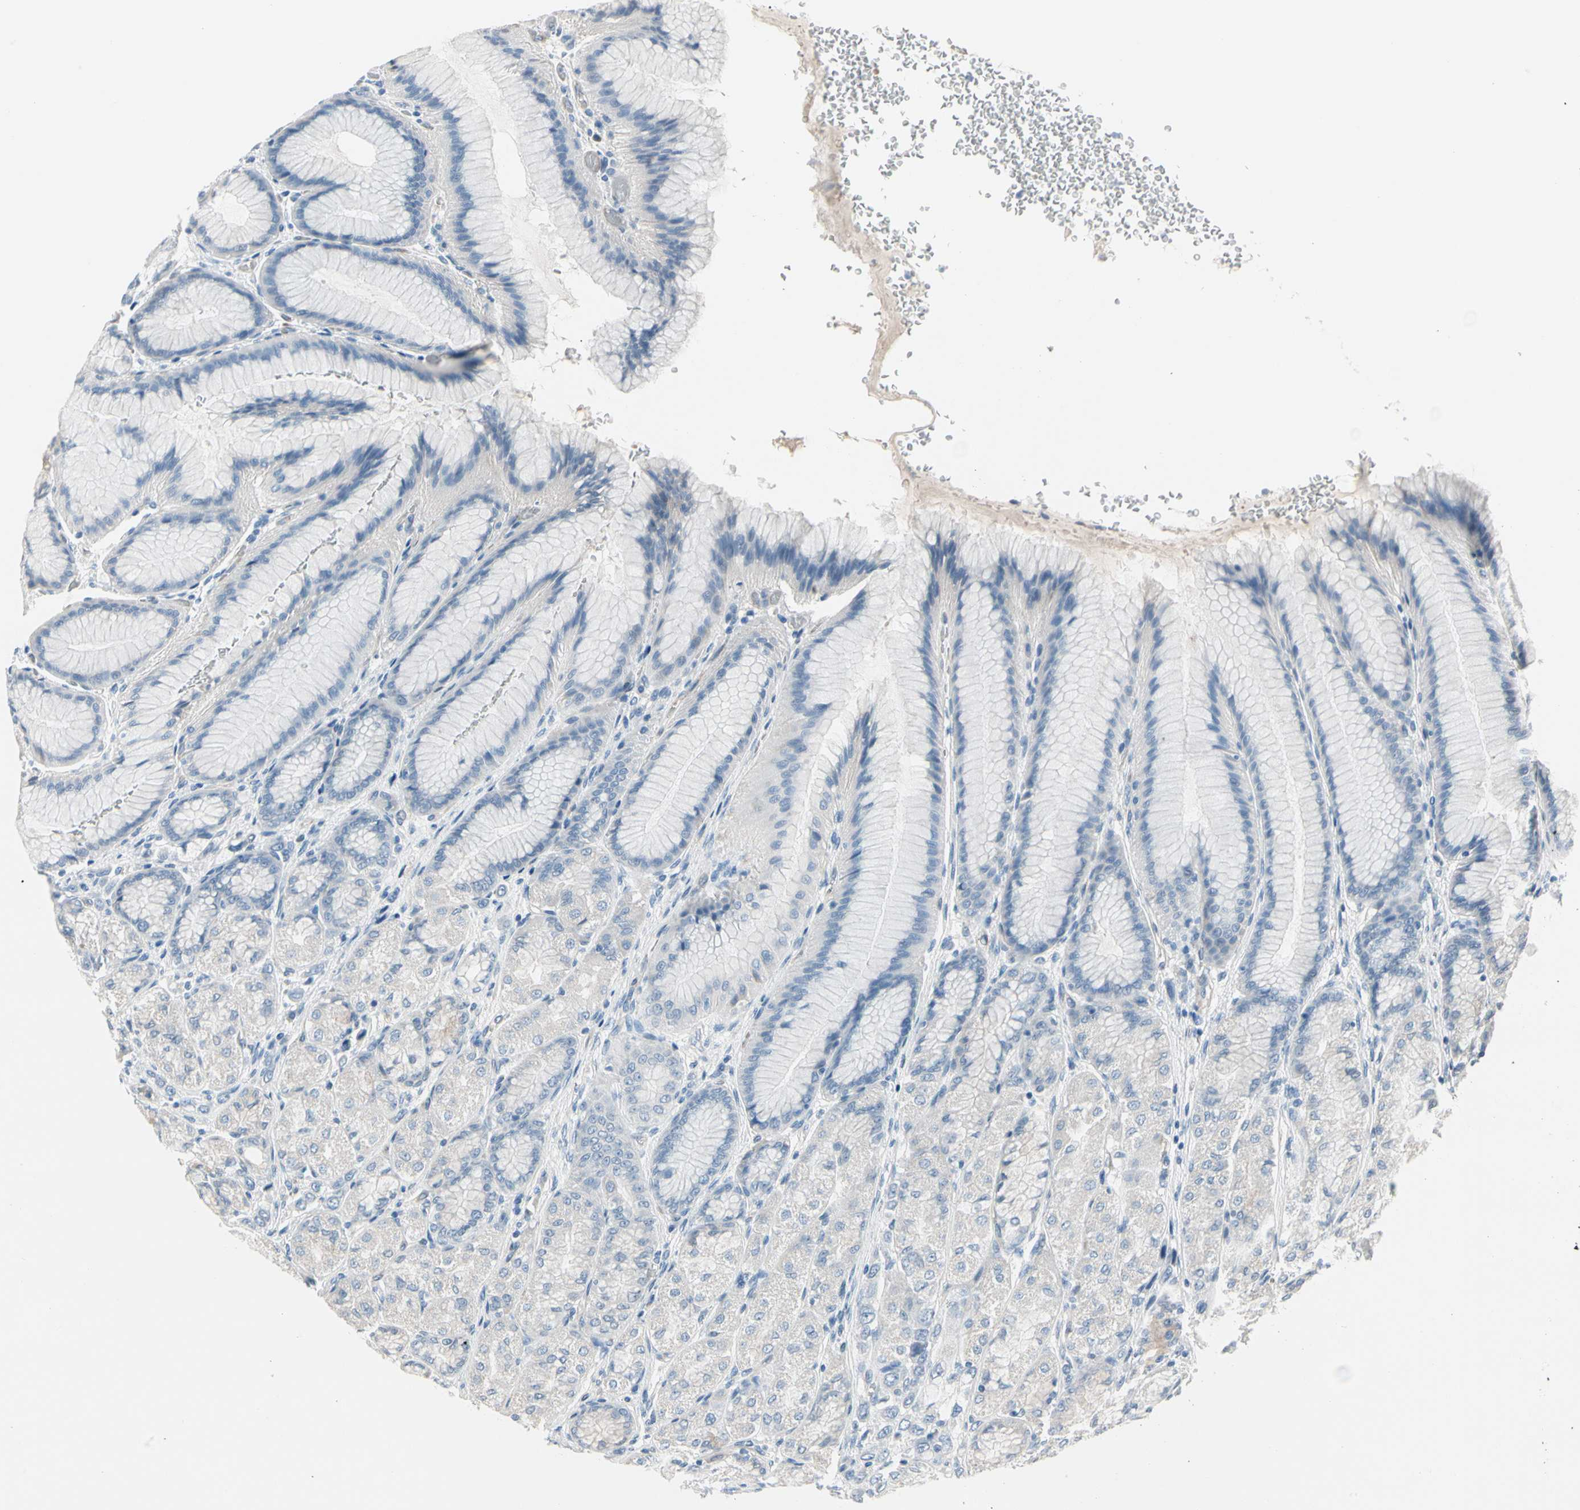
{"staining": {"intensity": "negative", "quantity": "none", "location": "none"}, "tissue": "stomach", "cell_type": "Glandular cells", "image_type": "normal", "snomed": [{"axis": "morphology", "description": "Normal tissue, NOS"}, {"axis": "morphology", "description": "Adenocarcinoma, NOS"}, {"axis": "topography", "description": "Stomach"}, {"axis": "topography", "description": "Stomach, lower"}], "caption": "Immunohistochemical staining of unremarkable stomach demonstrates no significant staining in glandular cells.", "gene": "PGR", "patient": {"sex": "female", "age": 65}}